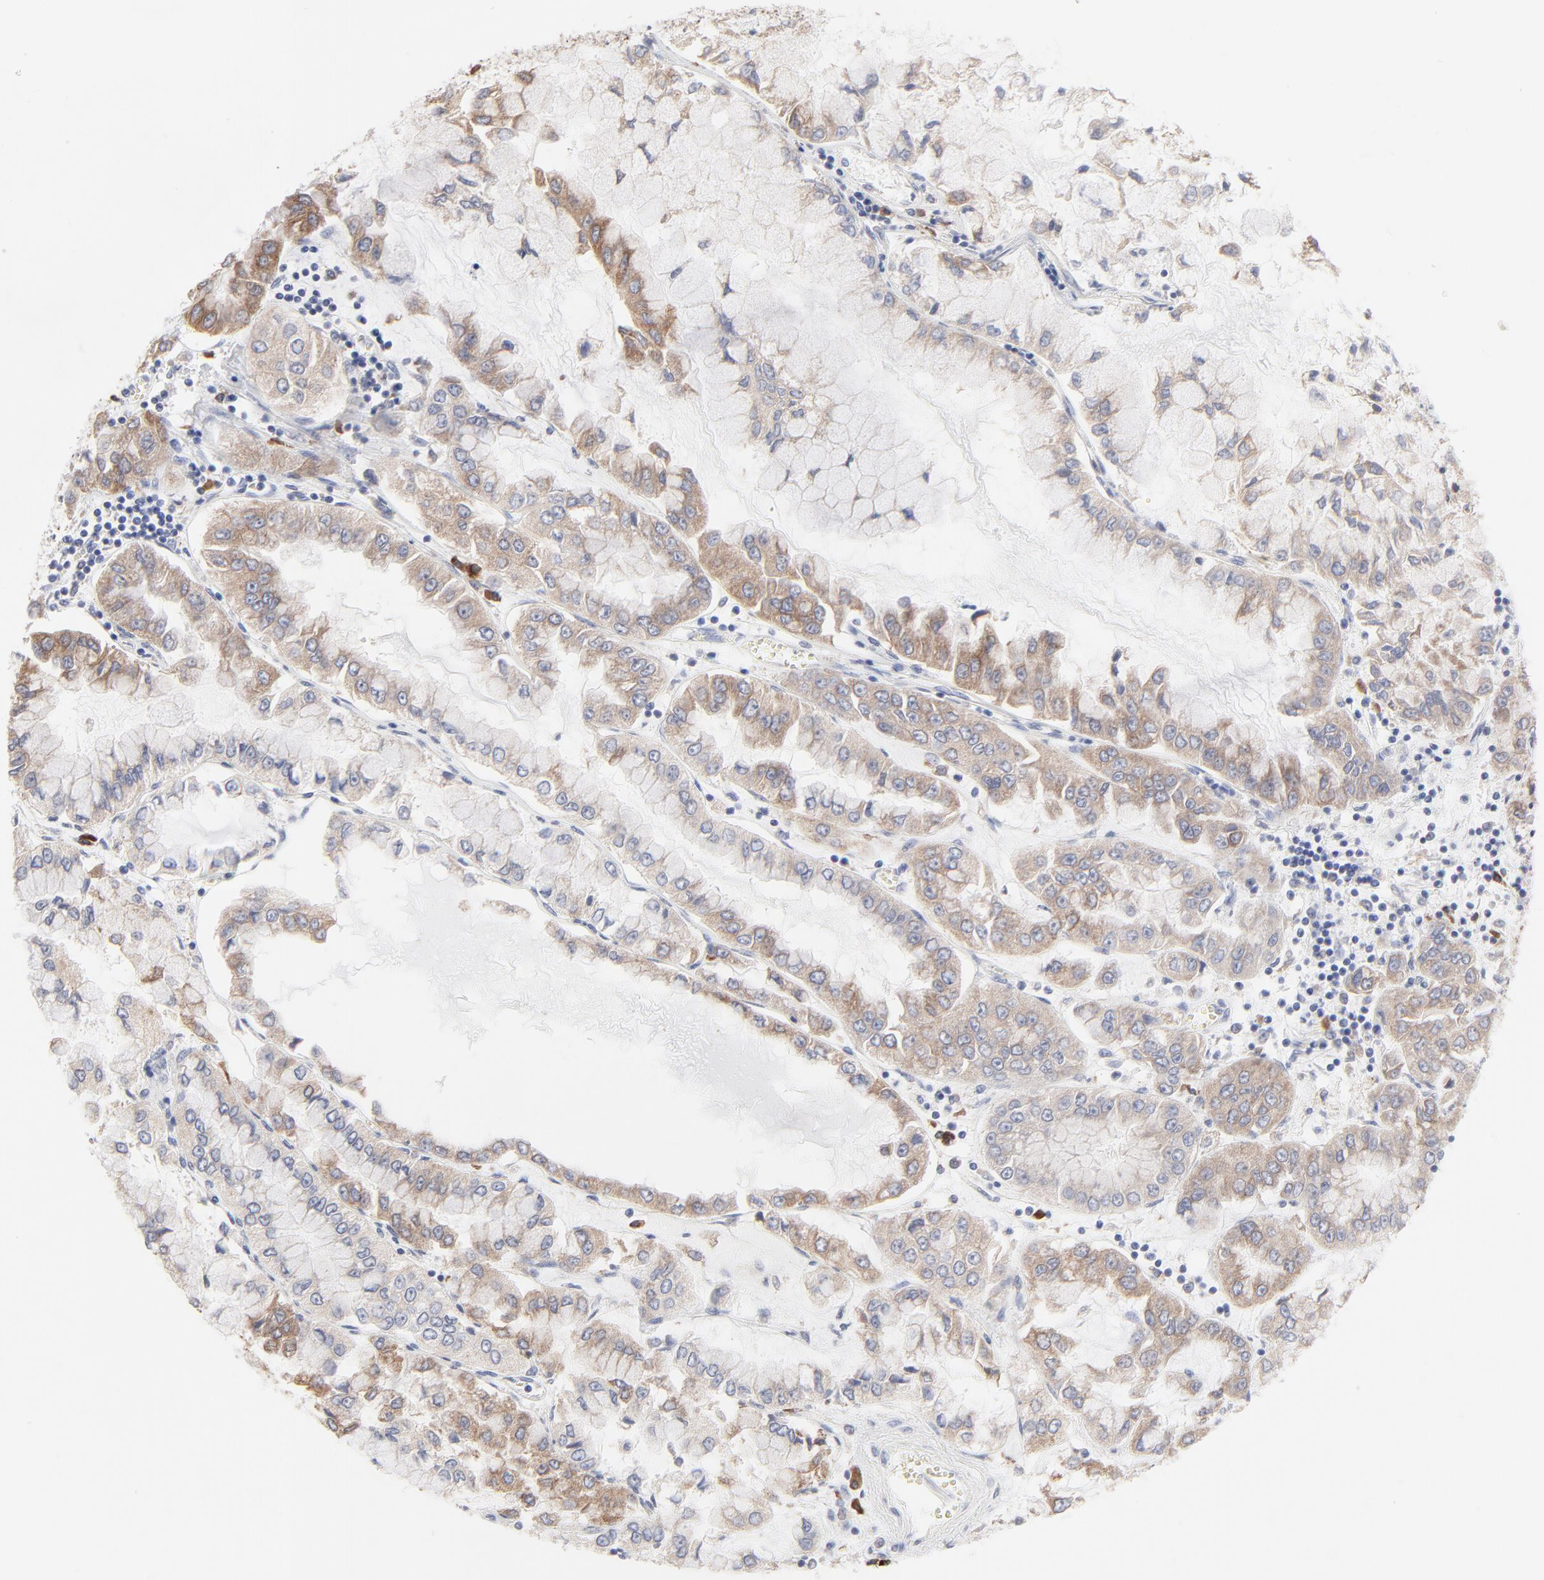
{"staining": {"intensity": "moderate", "quantity": ">75%", "location": "cytoplasmic/membranous"}, "tissue": "liver cancer", "cell_type": "Tumor cells", "image_type": "cancer", "snomed": [{"axis": "morphology", "description": "Cholangiocarcinoma"}, {"axis": "topography", "description": "Liver"}], "caption": "Immunohistochemistry (DAB) staining of liver cancer (cholangiocarcinoma) shows moderate cytoplasmic/membranous protein positivity in about >75% of tumor cells.", "gene": "TRIM22", "patient": {"sex": "female", "age": 79}}